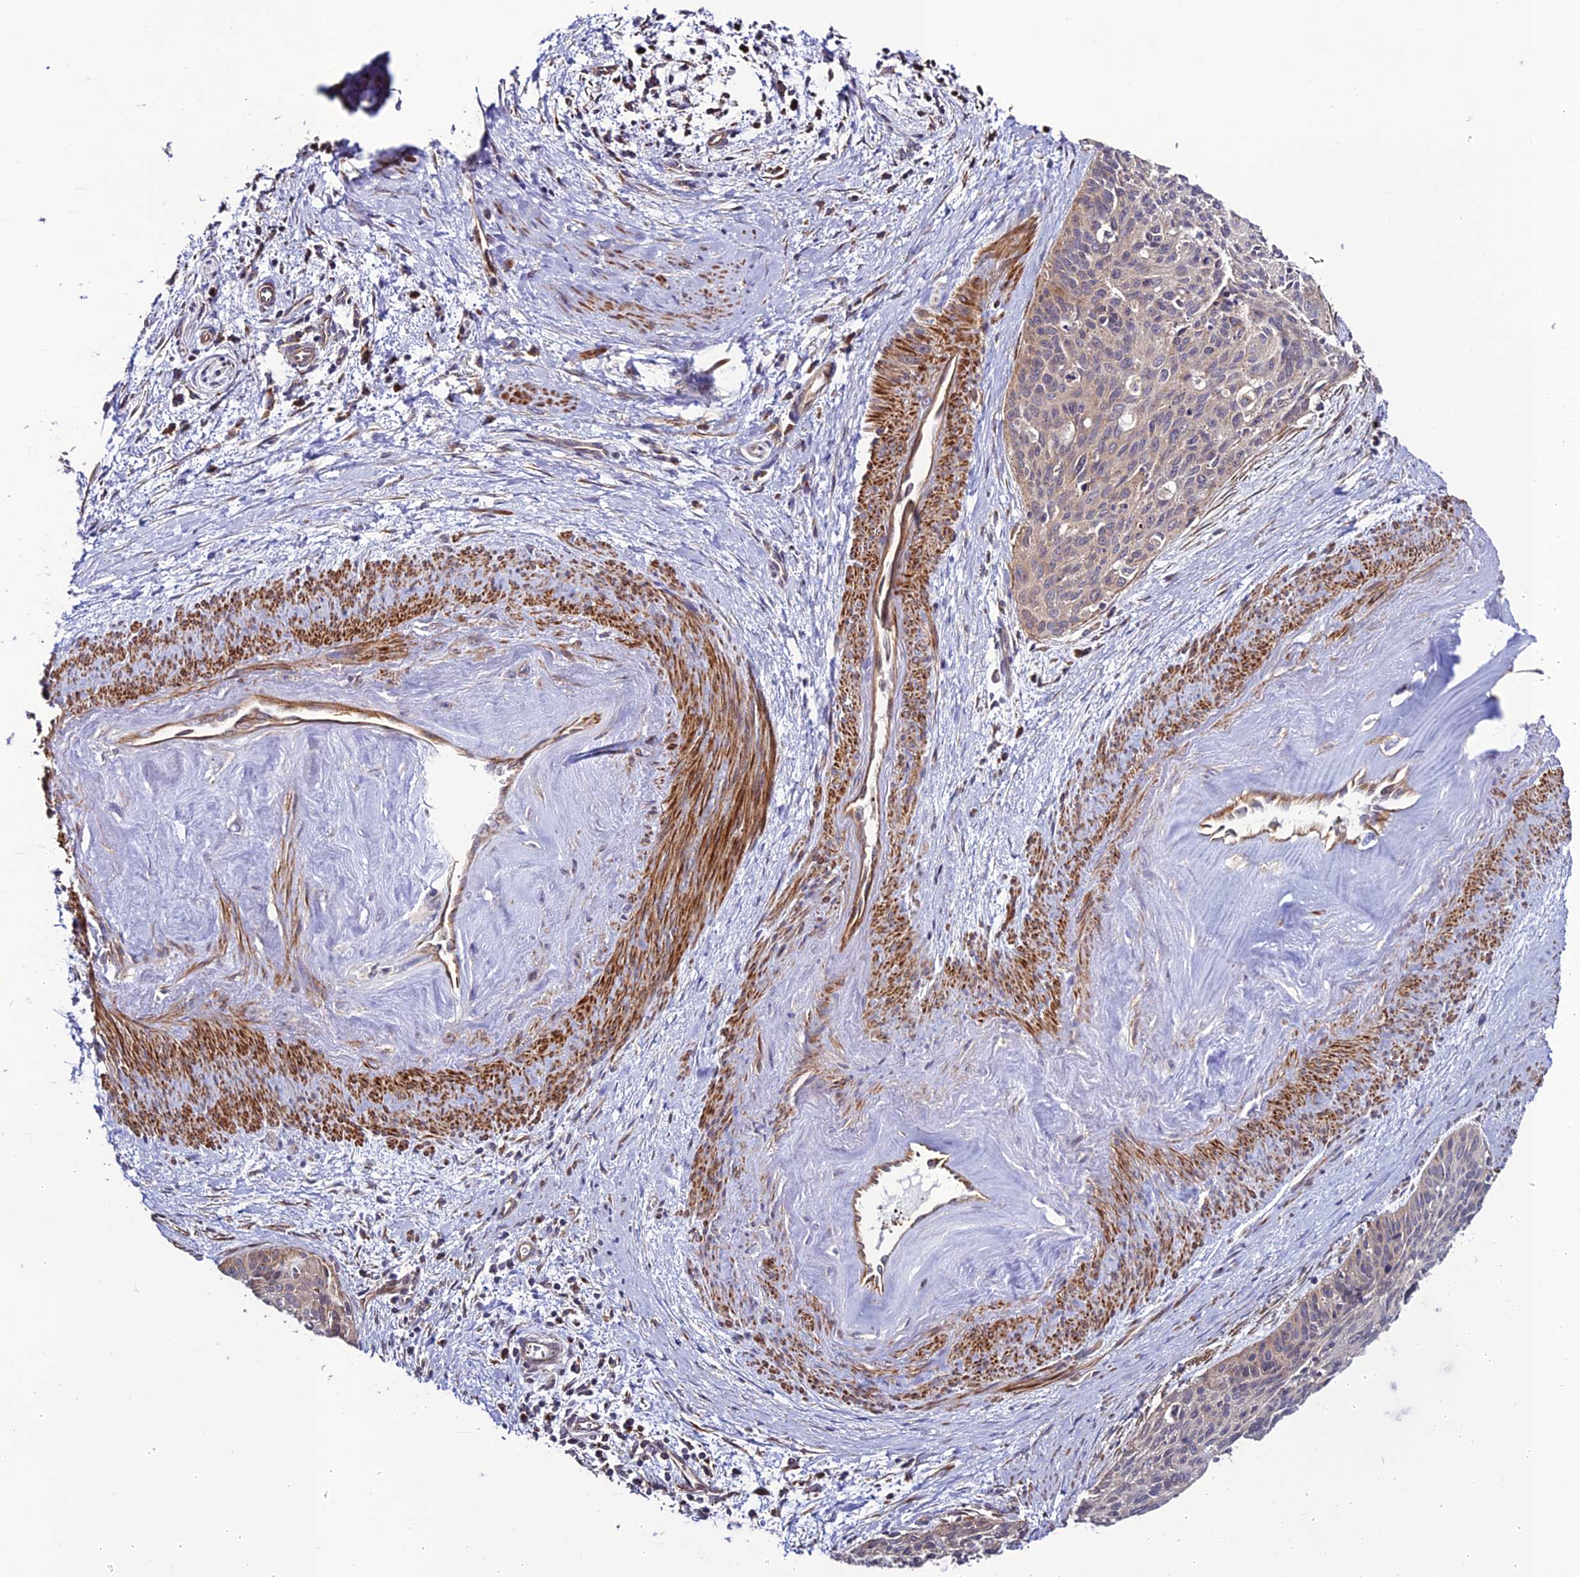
{"staining": {"intensity": "weak", "quantity": "<25%", "location": "cytoplasmic/membranous"}, "tissue": "cervical cancer", "cell_type": "Tumor cells", "image_type": "cancer", "snomed": [{"axis": "morphology", "description": "Squamous cell carcinoma, NOS"}, {"axis": "topography", "description": "Cervix"}], "caption": "There is no significant expression in tumor cells of cervical cancer (squamous cell carcinoma). (IHC, brightfield microscopy, high magnification).", "gene": "TNIP3", "patient": {"sex": "female", "age": 55}}